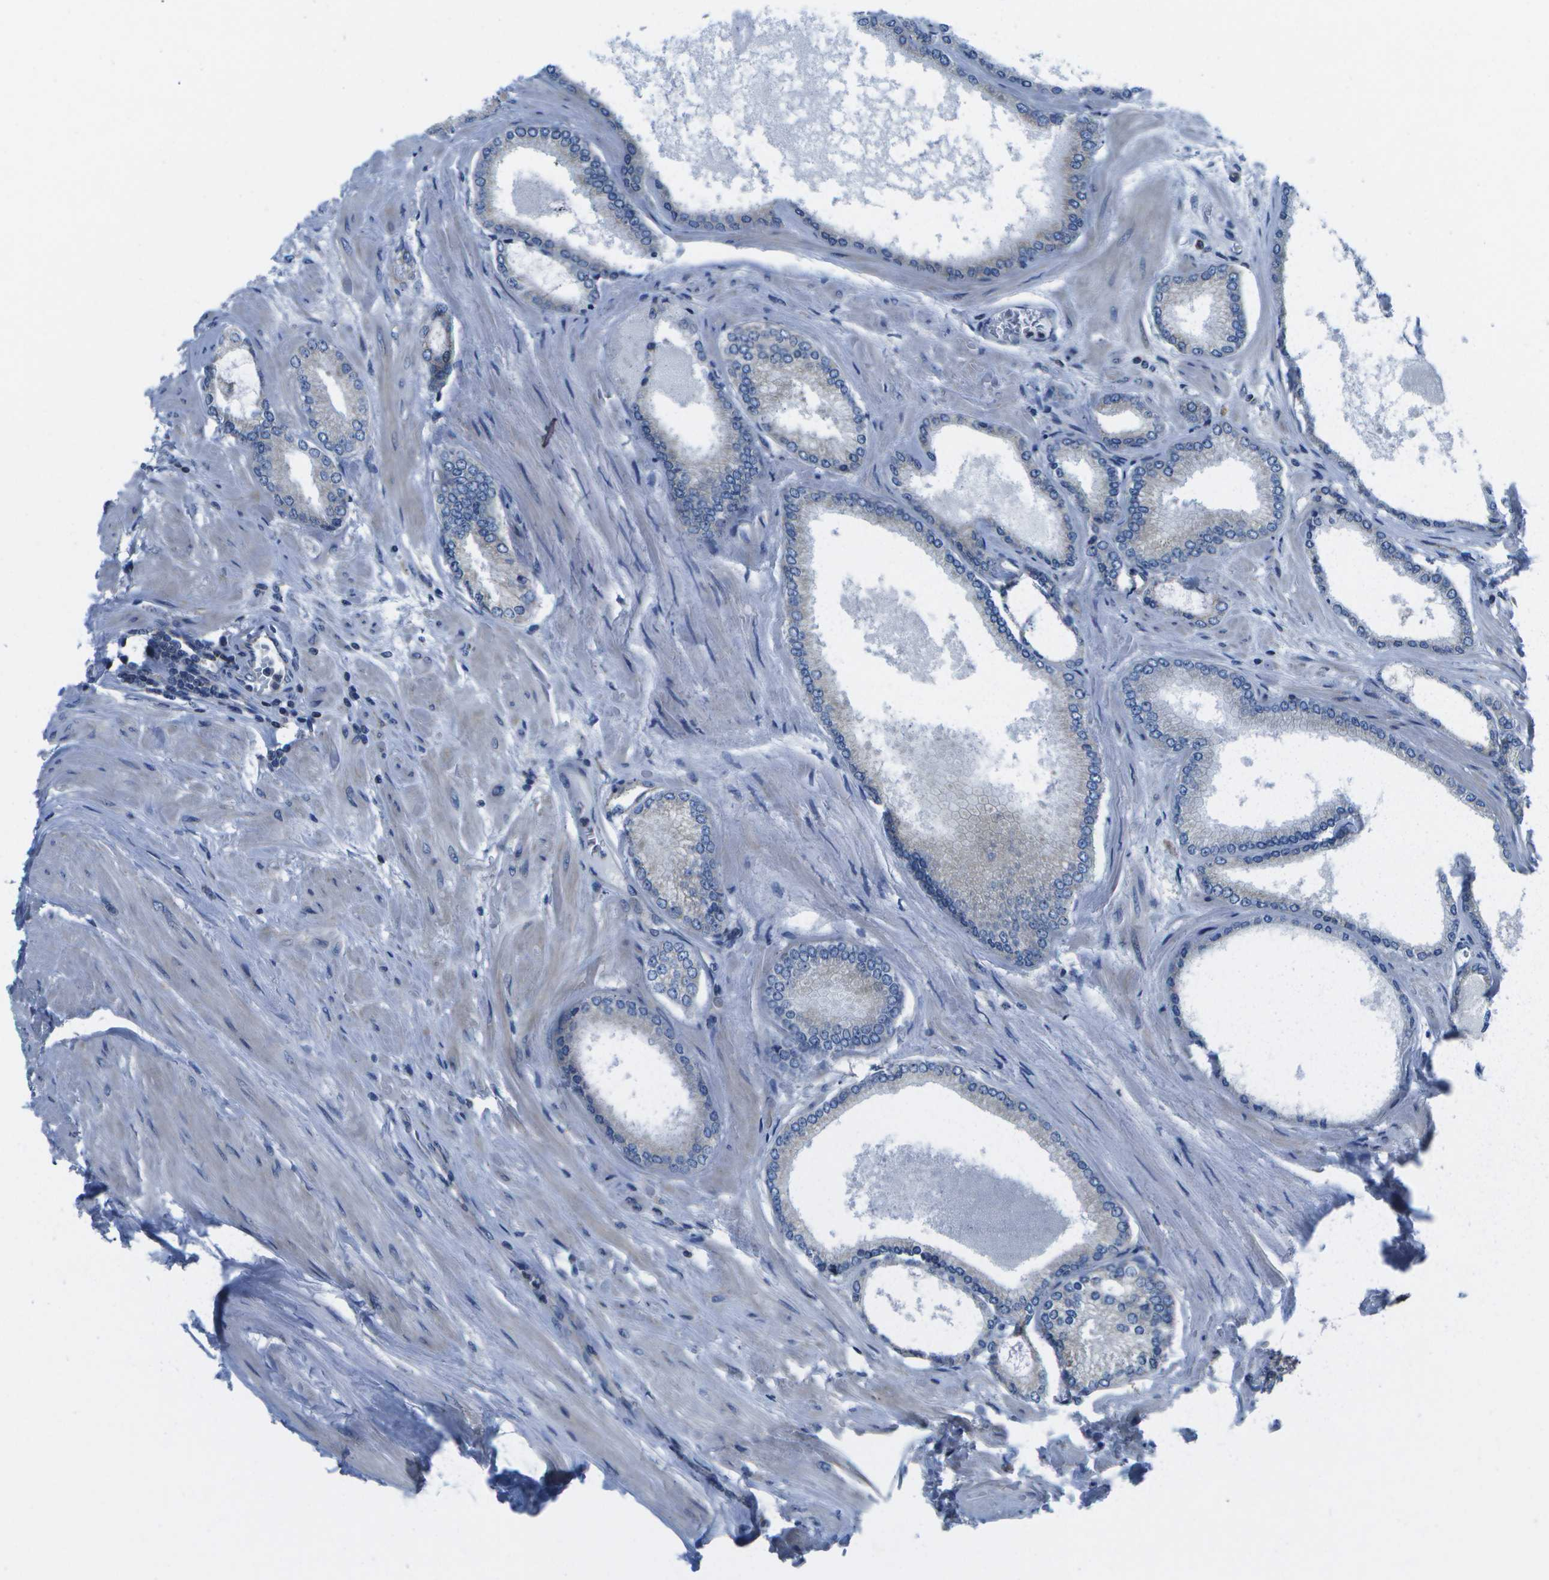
{"staining": {"intensity": "negative", "quantity": "none", "location": "none"}, "tissue": "prostate cancer", "cell_type": "Tumor cells", "image_type": "cancer", "snomed": [{"axis": "morphology", "description": "Adenocarcinoma, High grade"}, {"axis": "topography", "description": "Prostate"}], "caption": "Tumor cells are negative for protein expression in human prostate cancer.", "gene": "GDF5", "patient": {"sex": "male", "age": 61}}